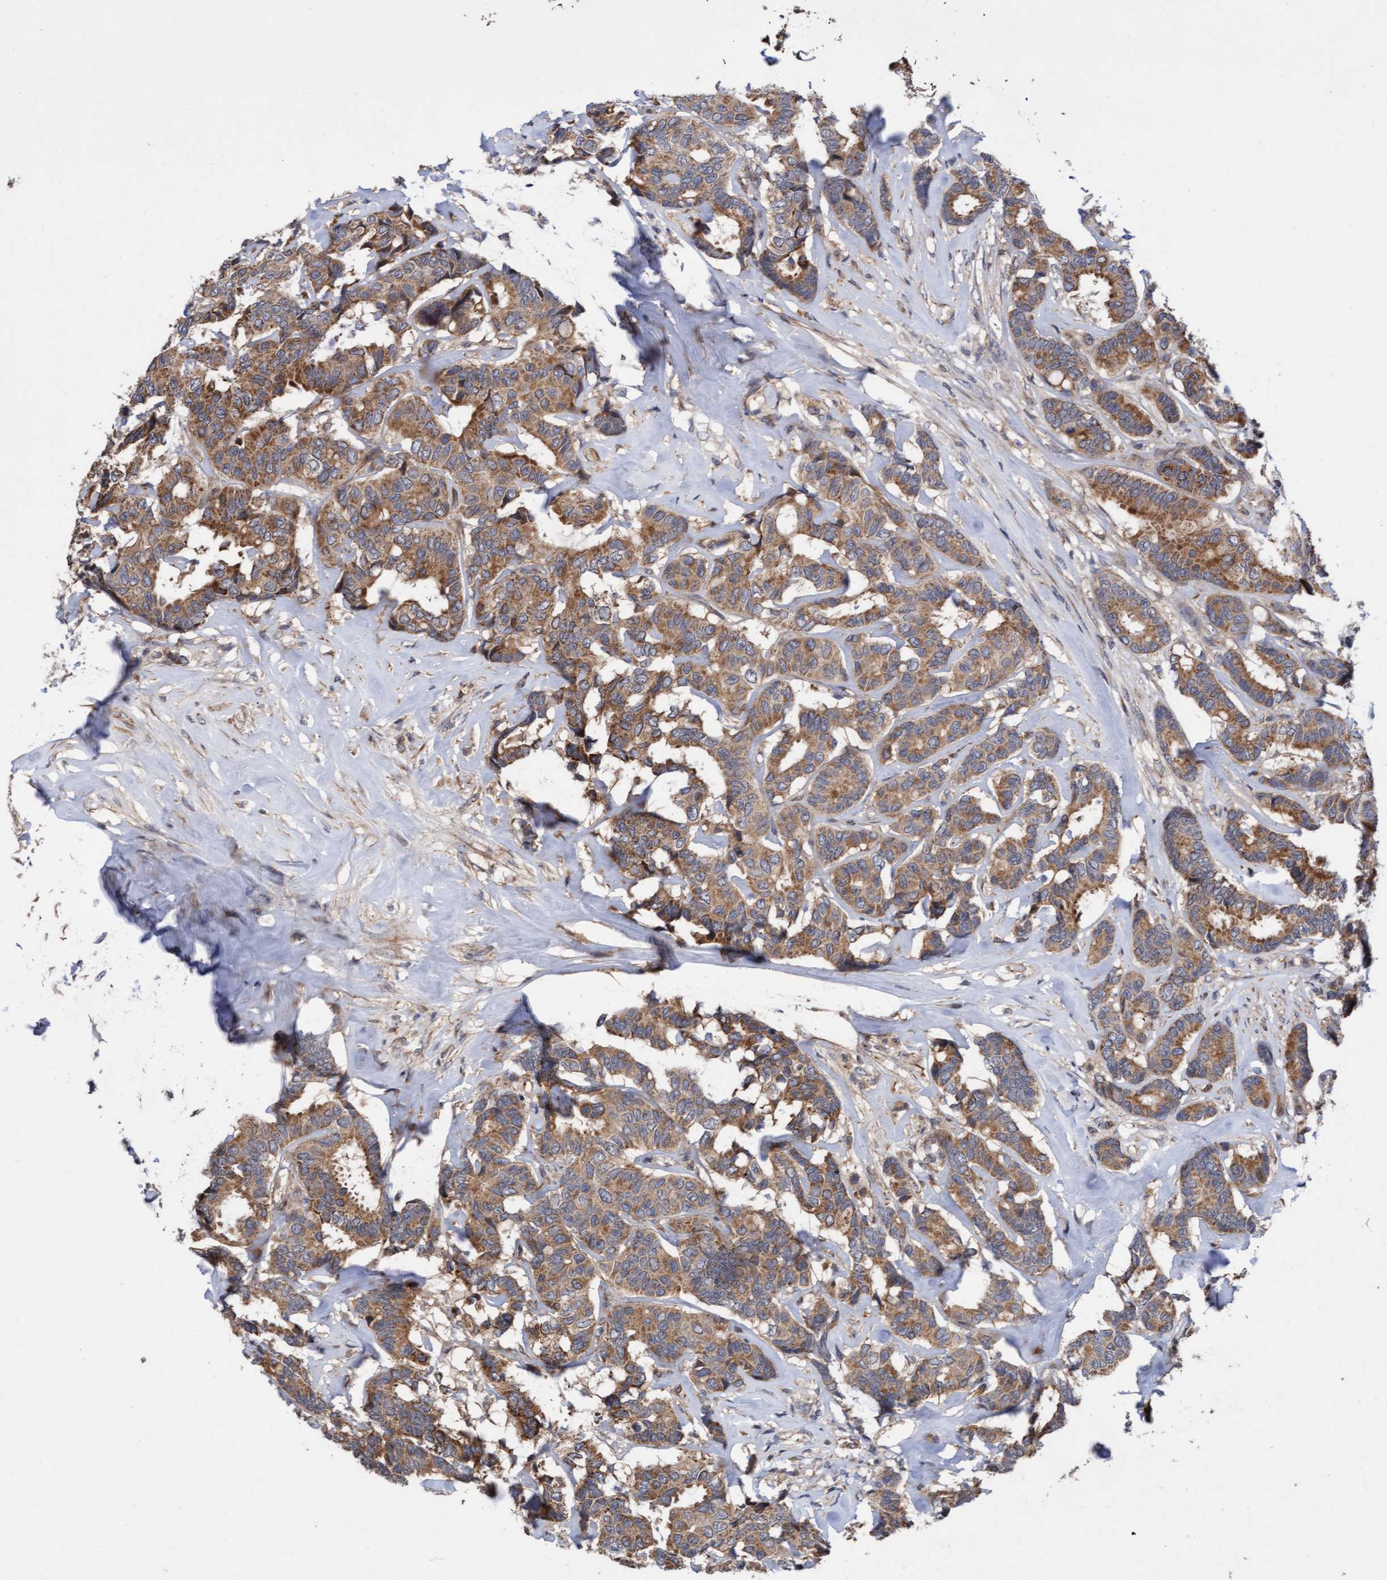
{"staining": {"intensity": "moderate", "quantity": ">75%", "location": "cytoplasmic/membranous"}, "tissue": "breast cancer", "cell_type": "Tumor cells", "image_type": "cancer", "snomed": [{"axis": "morphology", "description": "Duct carcinoma"}, {"axis": "topography", "description": "Breast"}], "caption": "Immunohistochemical staining of breast cancer (infiltrating ductal carcinoma) shows medium levels of moderate cytoplasmic/membranous protein staining in approximately >75% of tumor cells.", "gene": "ITFG1", "patient": {"sex": "female", "age": 87}}